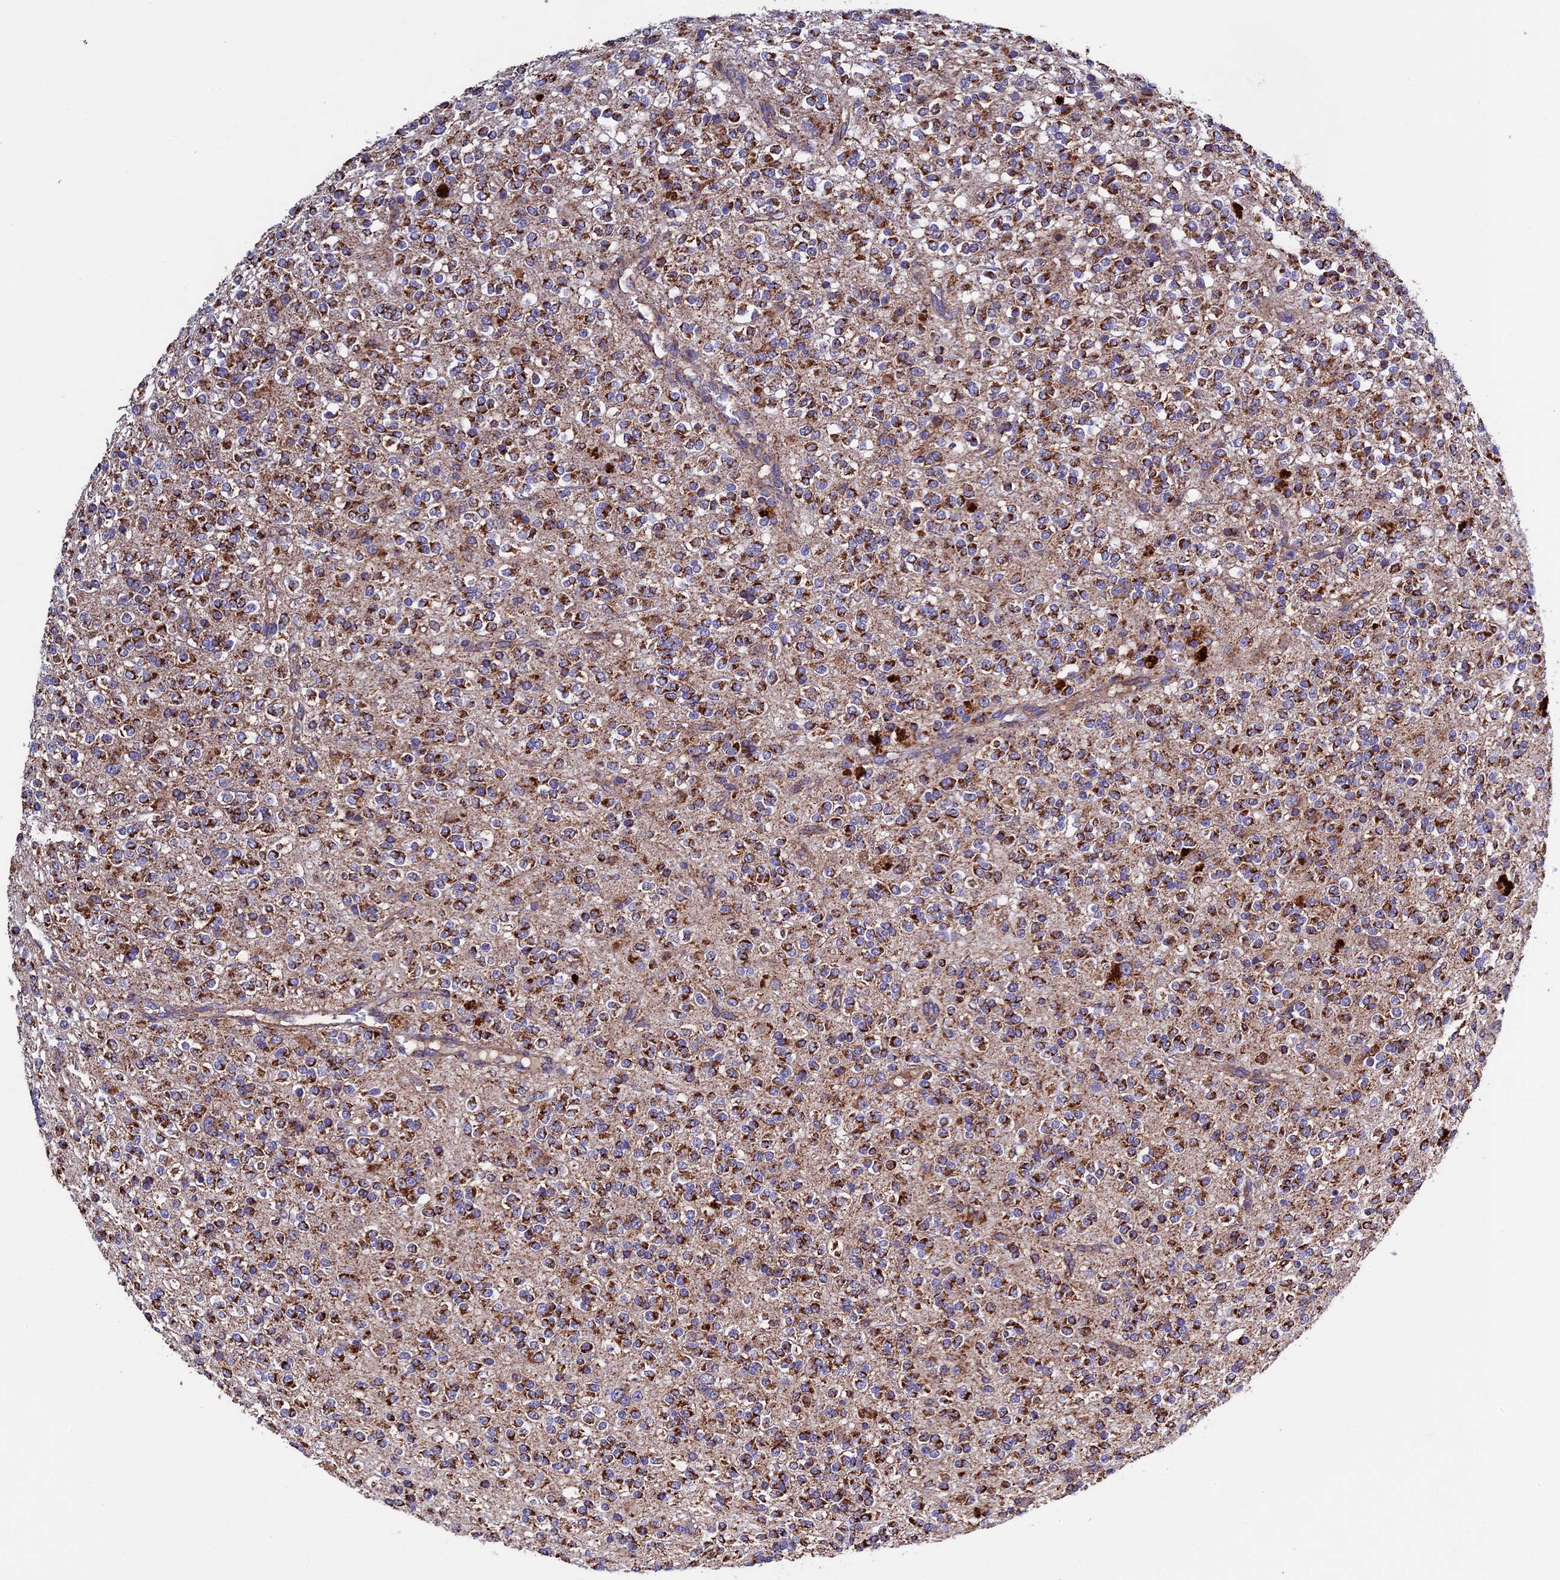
{"staining": {"intensity": "moderate", "quantity": ">75%", "location": "cytoplasmic/membranous"}, "tissue": "glioma", "cell_type": "Tumor cells", "image_type": "cancer", "snomed": [{"axis": "morphology", "description": "Glioma, malignant, High grade"}, {"axis": "topography", "description": "Brain"}], "caption": "Glioma was stained to show a protein in brown. There is medium levels of moderate cytoplasmic/membranous positivity in about >75% of tumor cells.", "gene": "RNF17", "patient": {"sex": "male", "age": 34}}